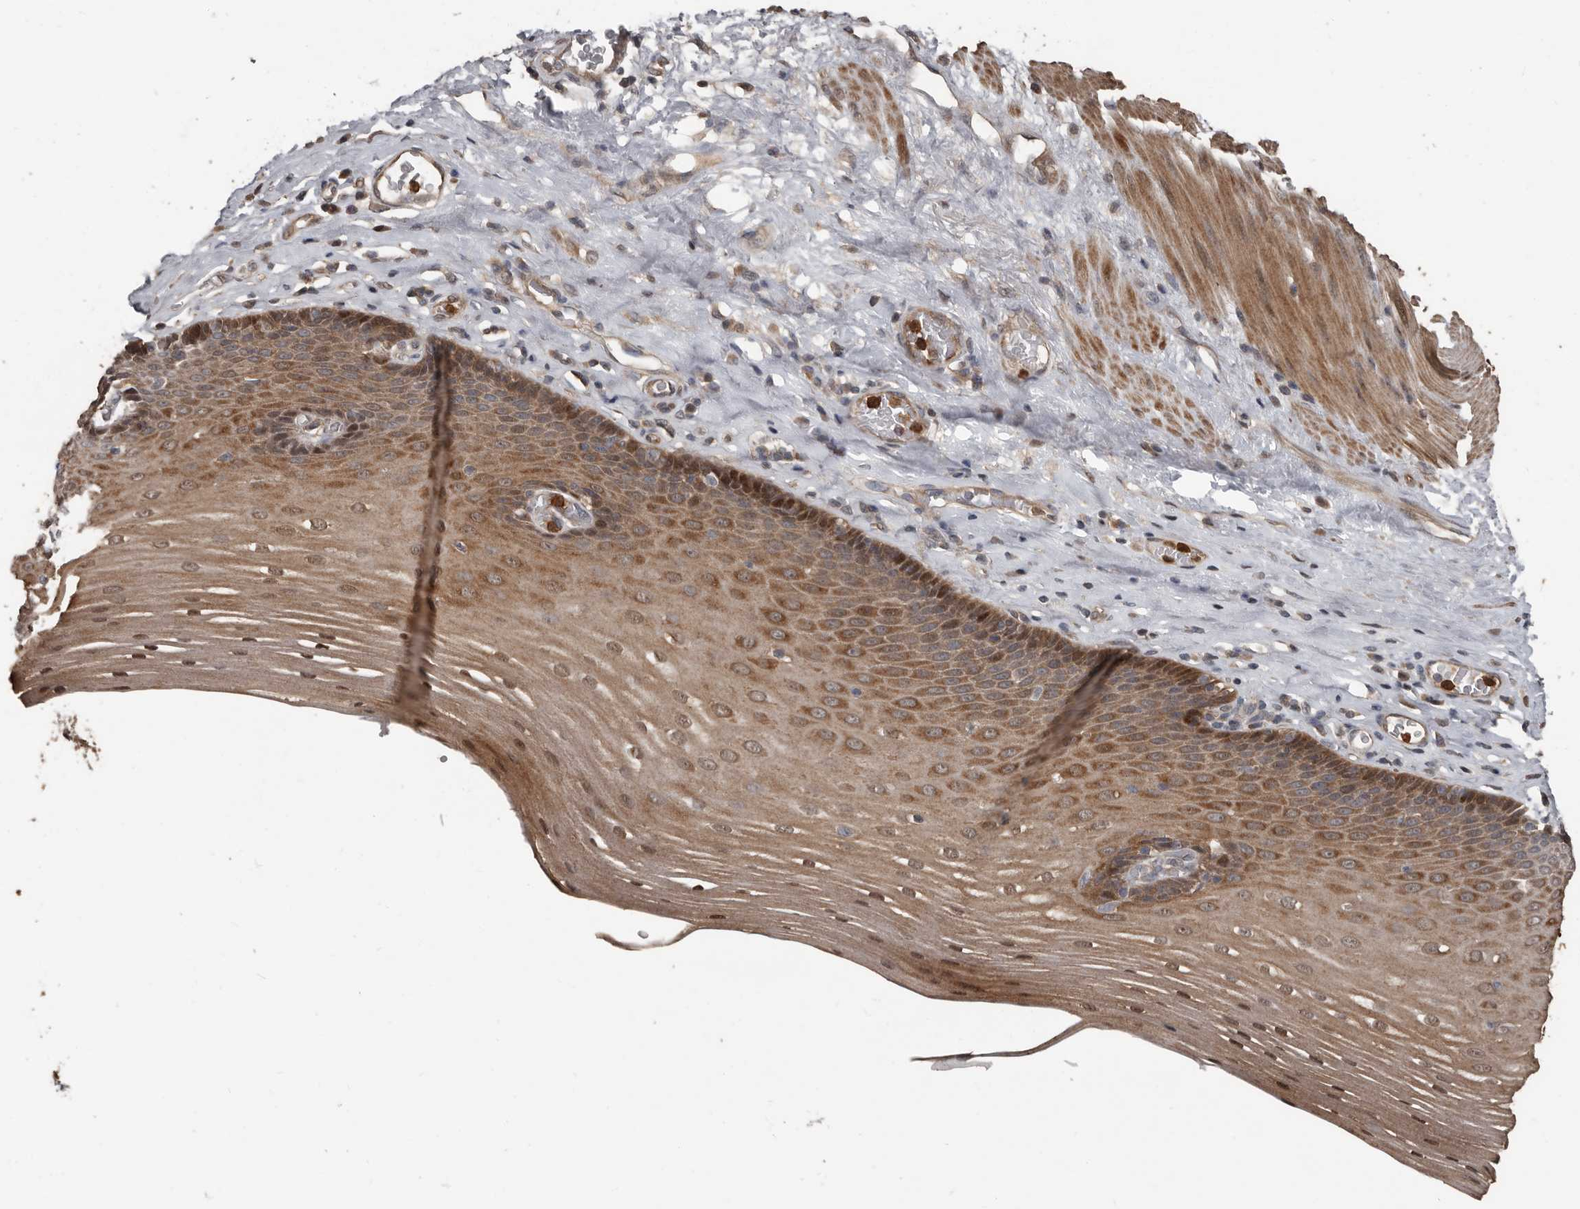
{"staining": {"intensity": "moderate", "quantity": ">75%", "location": "cytoplasmic/membranous,nuclear"}, "tissue": "esophagus", "cell_type": "Squamous epithelial cells", "image_type": "normal", "snomed": [{"axis": "morphology", "description": "Normal tissue, NOS"}, {"axis": "topography", "description": "Esophagus"}], "caption": "A brown stain labels moderate cytoplasmic/membranous,nuclear expression of a protein in squamous epithelial cells of unremarkable human esophagus. The protein is shown in brown color, while the nuclei are stained blue.", "gene": "FSBP", "patient": {"sex": "male", "age": 62}}